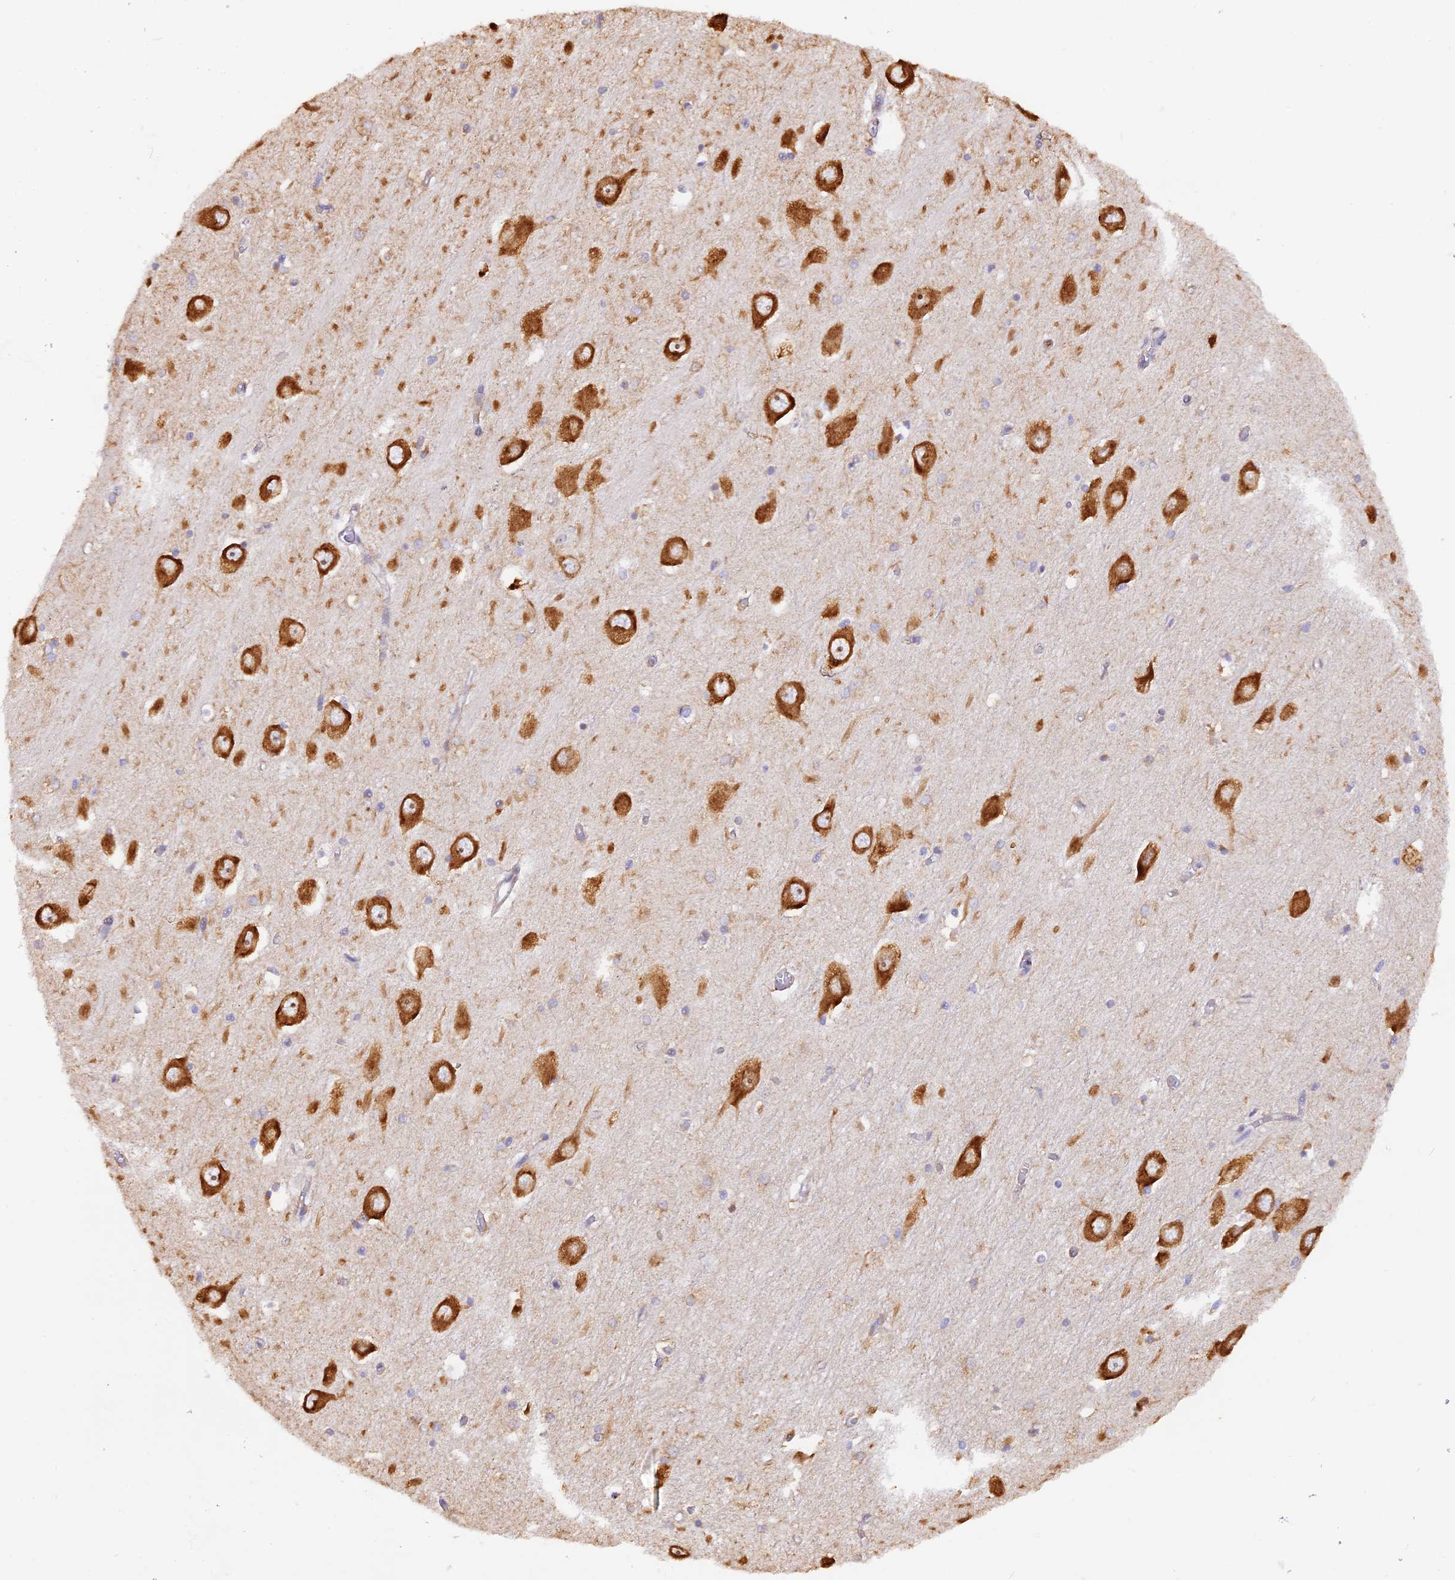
{"staining": {"intensity": "moderate", "quantity": "<25%", "location": "cytoplasmic/membranous"}, "tissue": "hippocampus", "cell_type": "Glial cells", "image_type": "normal", "snomed": [{"axis": "morphology", "description": "Normal tissue, NOS"}, {"axis": "topography", "description": "Hippocampus"}], "caption": "IHC image of unremarkable human hippocampus stained for a protein (brown), which reveals low levels of moderate cytoplasmic/membranous expression in about <25% of glial cells.", "gene": "RPL5", "patient": {"sex": "male", "age": 70}}